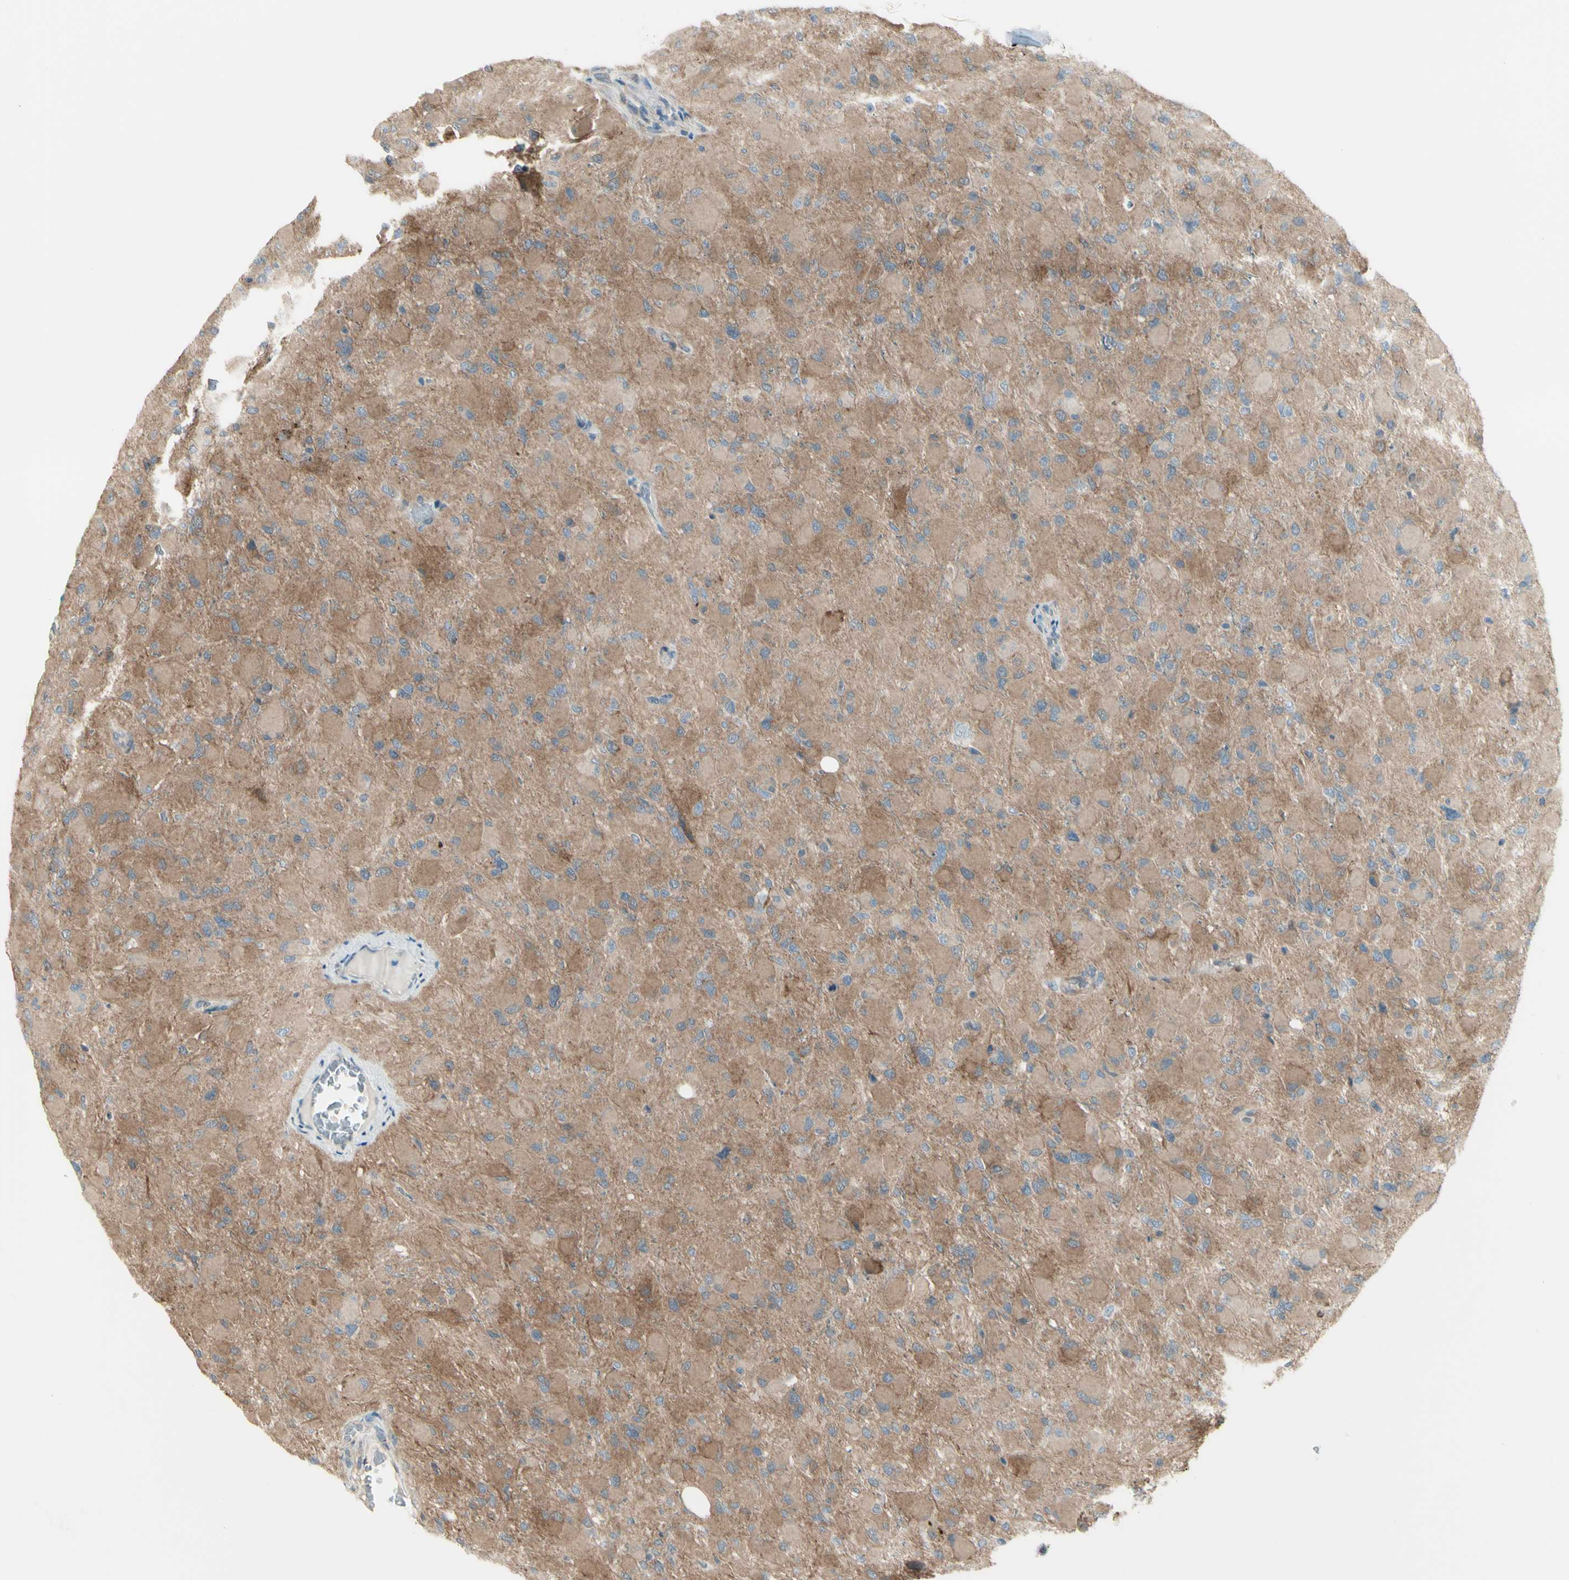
{"staining": {"intensity": "weak", "quantity": ">75%", "location": "cytoplasmic/membranous"}, "tissue": "glioma", "cell_type": "Tumor cells", "image_type": "cancer", "snomed": [{"axis": "morphology", "description": "Glioma, malignant, High grade"}, {"axis": "topography", "description": "Cerebral cortex"}], "caption": "Immunohistochemistry (IHC) of human glioma displays low levels of weak cytoplasmic/membranous positivity in approximately >75% of tumor cells.", "gene": "NAXD", "patient": {"sex": "female", "age": 36}}